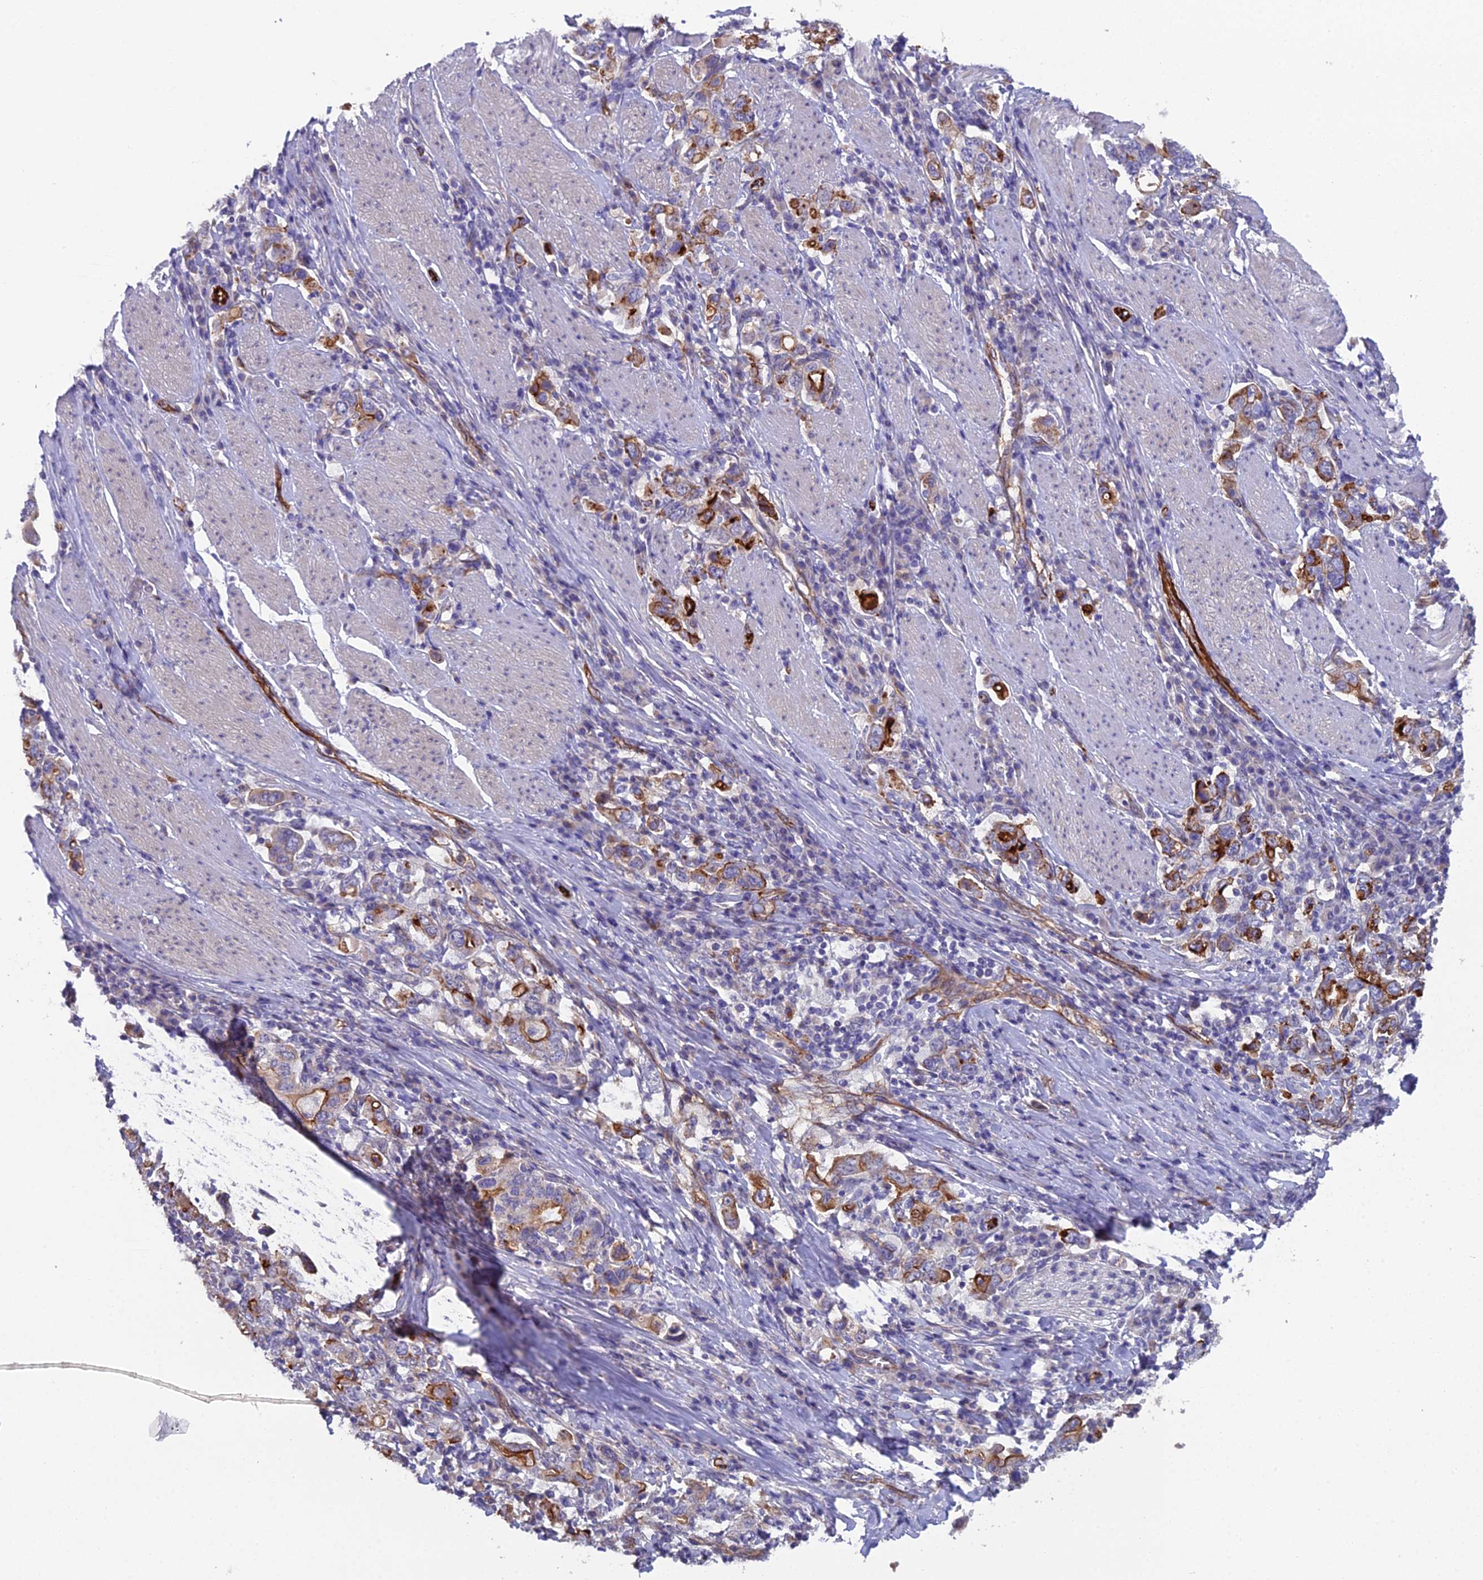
{"staining": {"intensity": "strong", "quantity": "<25%", "location": "cytoplasmic/membranous"}, "tissue": "stomach cancer", "cell_type": "Tumor cells", "image_type": "cancer", "snomed": [{"axis": "morphology", "description": "Adenocarcinoma, NOS"}, {"axis": "topography", "description": "Stomach, upper"}], "caption": "Tumor cells show medium levels of strong cytoplasmic/membranous positivity in approximately <25% of cells in human adenocarcinoma (stomach). The protein of interest is shown in brown color, while the nuclei are stained blue.", "gene": "CFAP47", "patient": {"sex": "male", "age": 62}}